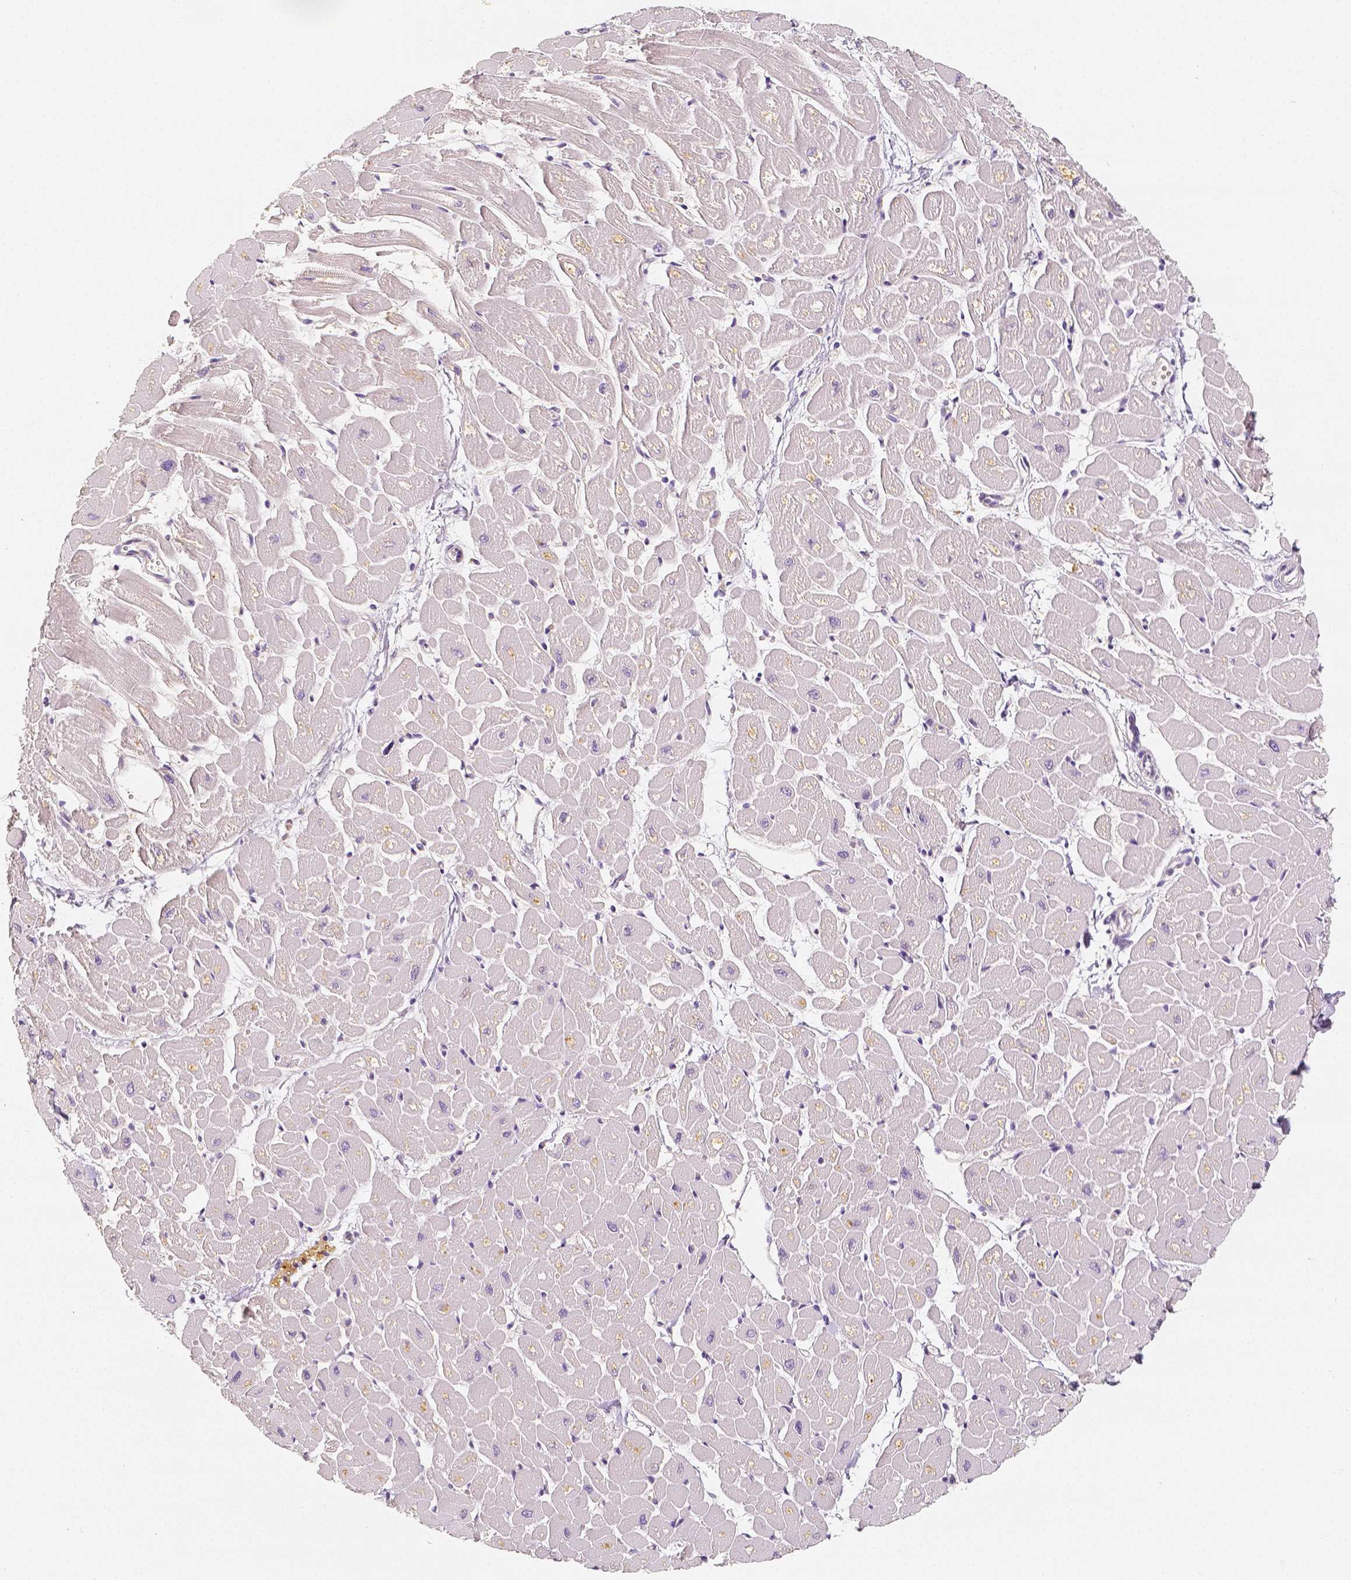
{"staining": {"intensity": "negative", "quantity": "none", "location": "none"}, "tissue": "heart muscle", "cell_type": "Cardiomyocytes", "image_type": "normal", "snomed": [{"axis": "morphology", "description": "Normal tissue, NOS"}, {"axis": "topography", "description": "Heart"}], "caption": "This is an IHC image of normal human heart muscle. There is no expression in cardiomyocytes.", "gene": "THY1", "patient": {"sex": "male", "age": 57}}